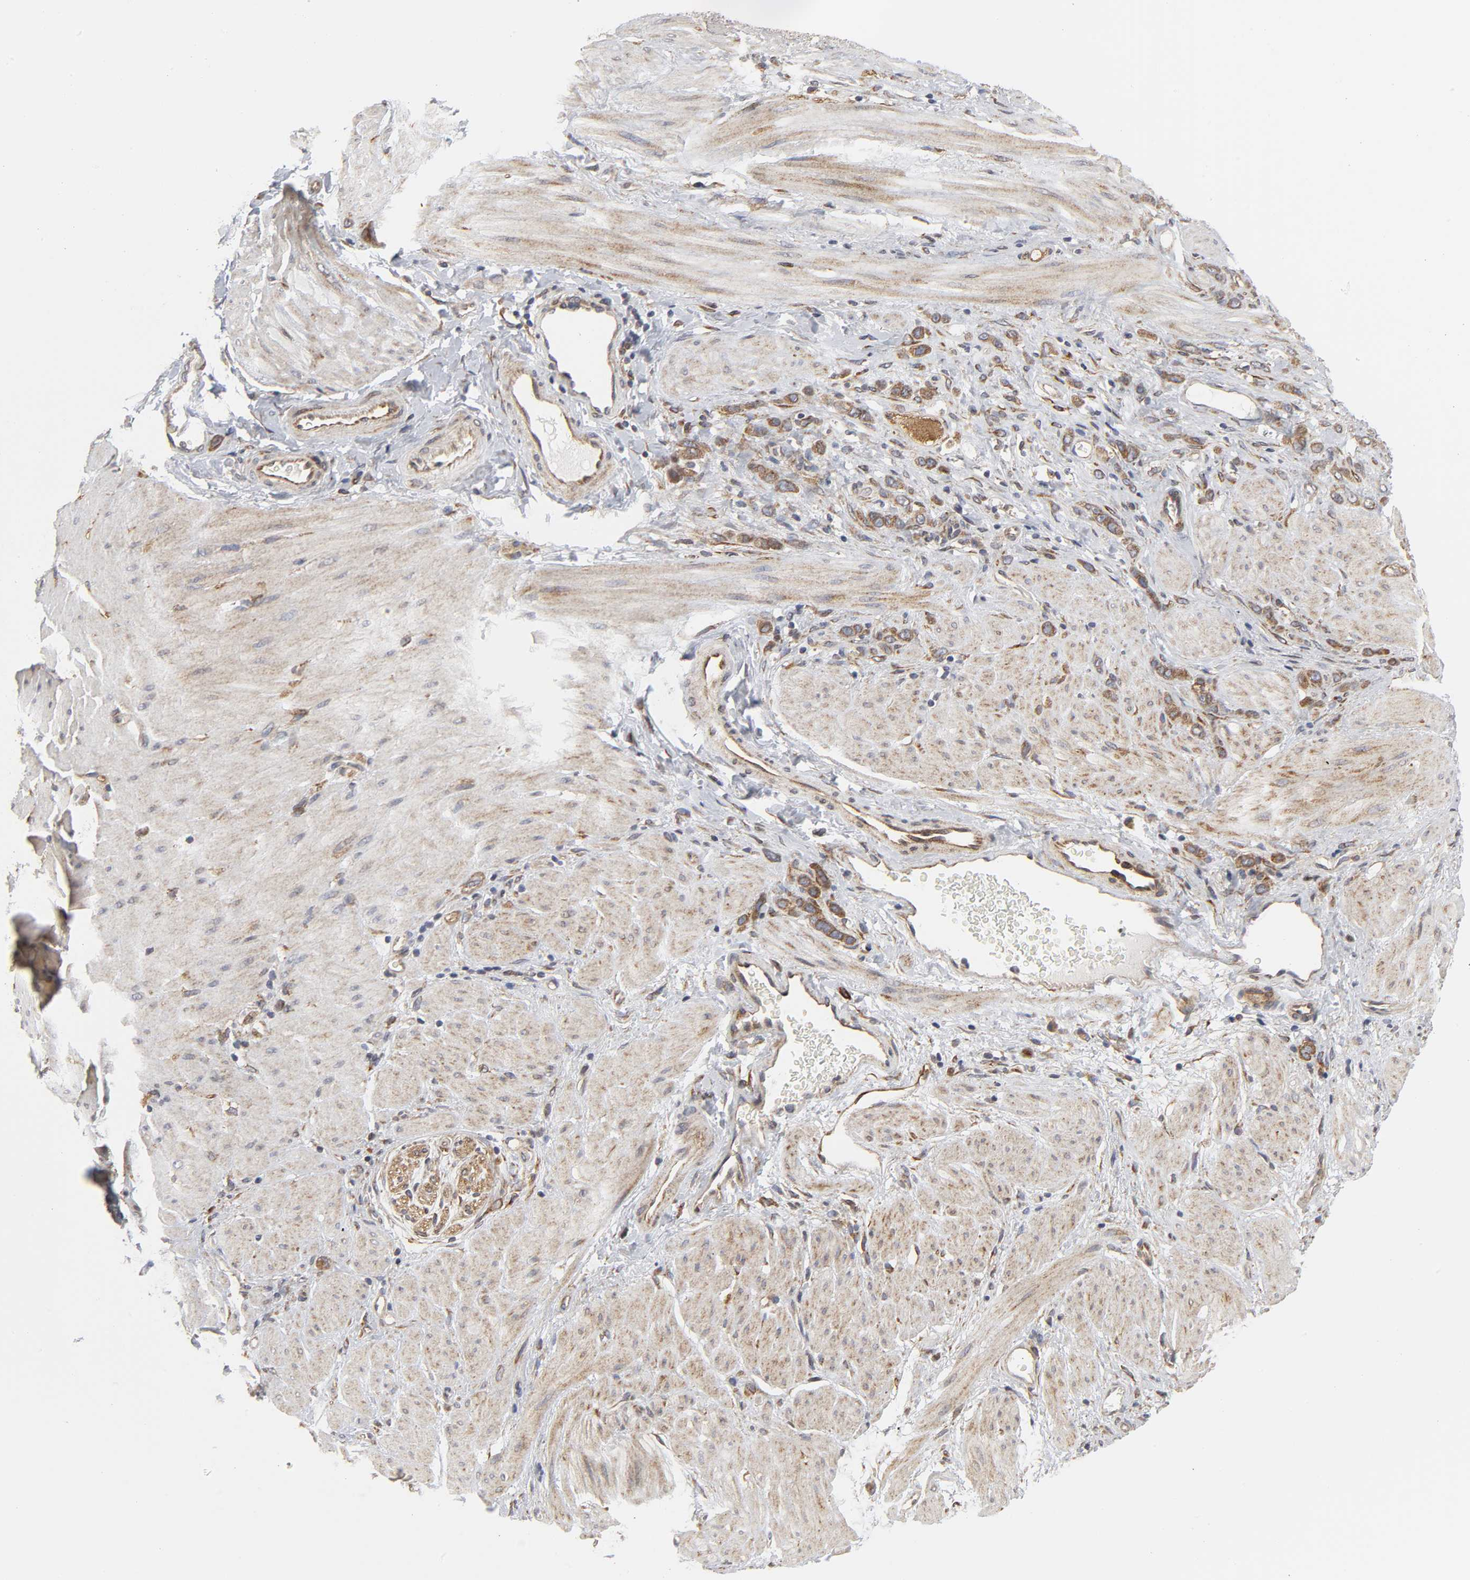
{"staining": {"intensity": "moderate", "quantity": ">75%", "location": "cytoplasmic/membranous"}, "tissue": "stomach cancer", "cell_type": "Tumor cells", "image_type": "cancer", "snomed": [{"axis": "morphology", "description": "Normal tissue, NOS"}, {"axis": "morphology", "description": "Adenocarcinoma, NOS"}, {"axis": "topography", "description": "Stomach"}], "caption": "A photomicrograph of human stomach cancer (adenocarcinoma) stained for a protein exhibits moderate cytoplasmic/membranous brown staining in tumor cells.", "gene": "POR", "patient": {"sex": "male", "age": 82}}